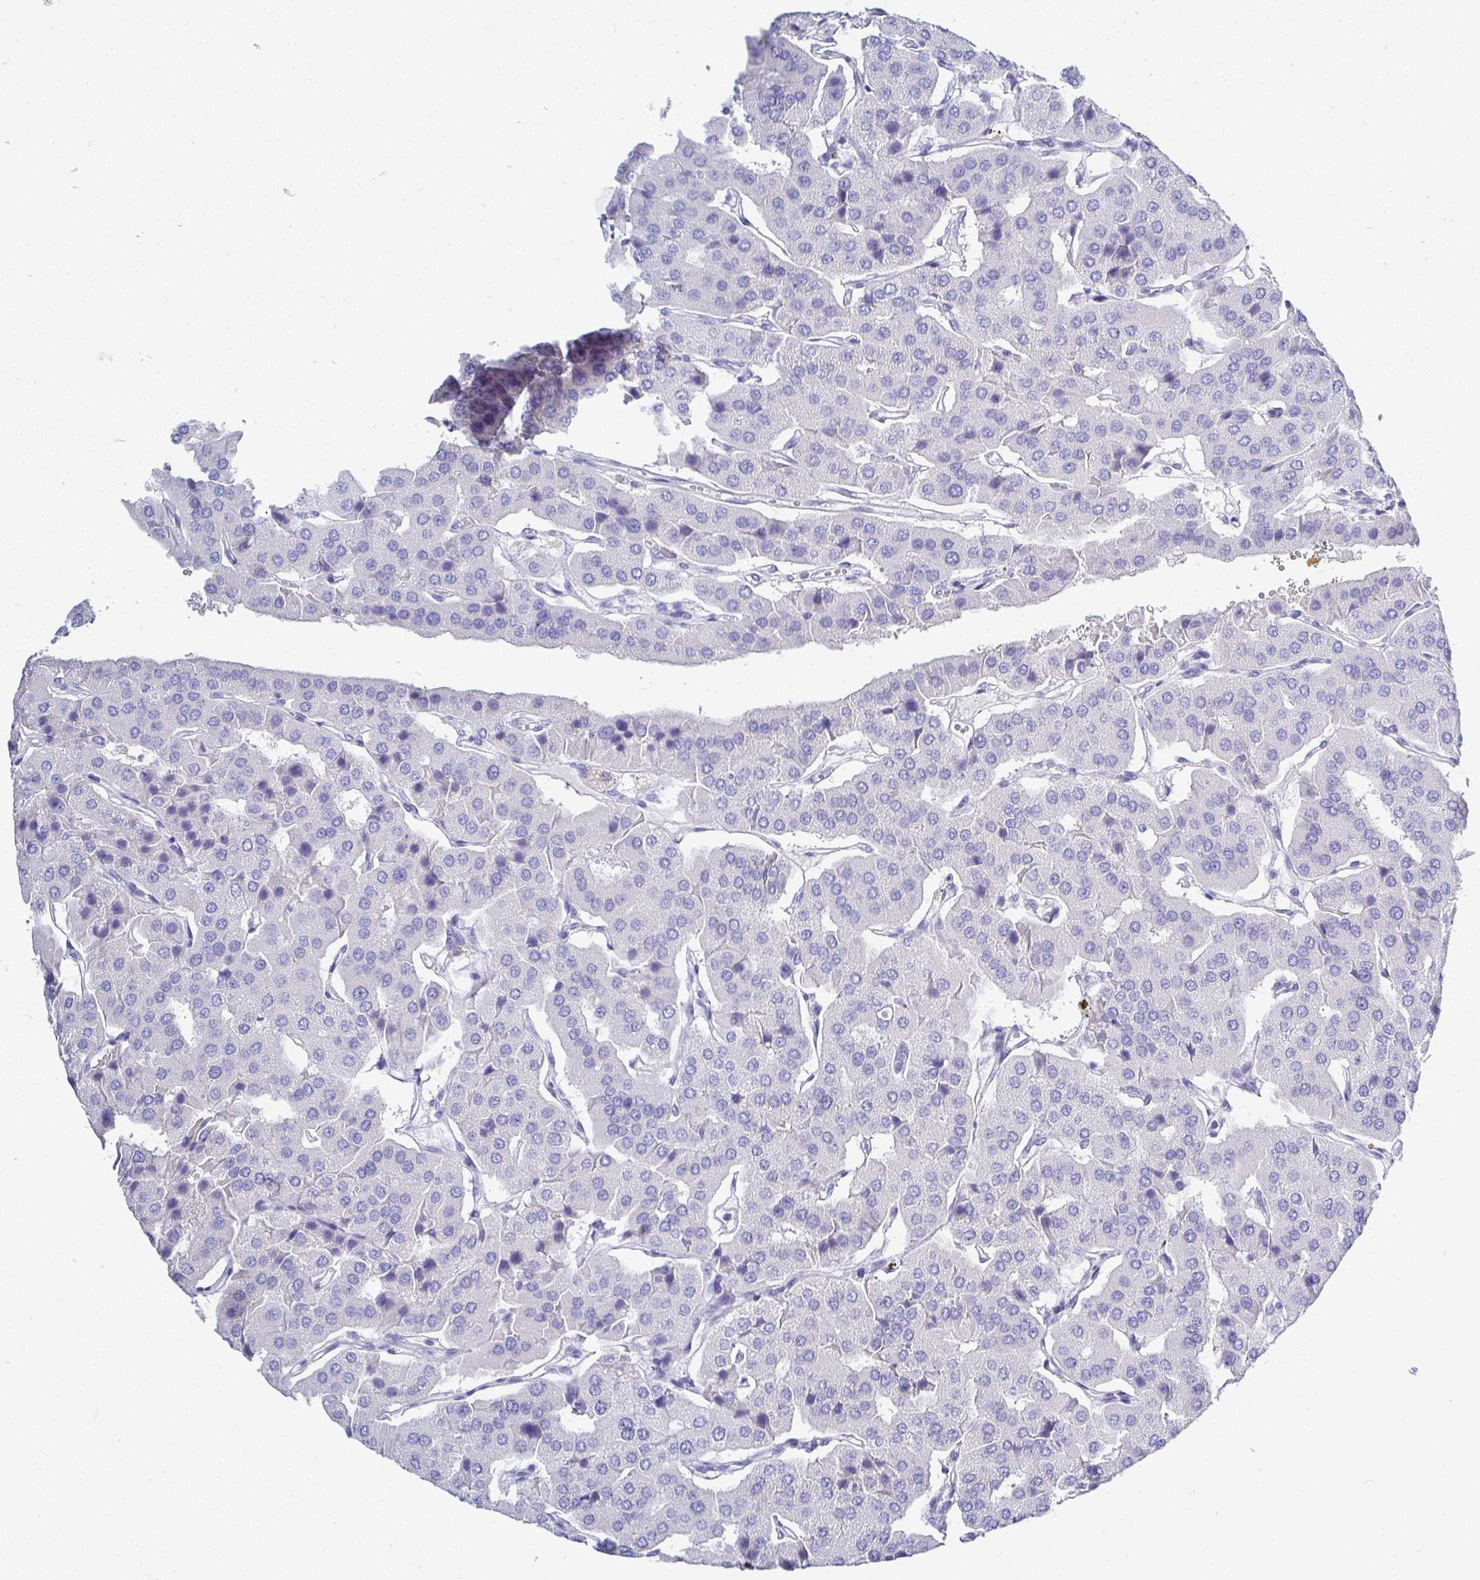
{"staining": {"intensity": "negative", "quantity": "none", "location": "none"}, "tissue": "parathyroid gland", "cell_type": "Glandular cells", "image_type": "normal", "snomed": [{"axis": "morphology", "description": "Normal tissue, NOS"}, {"axis": "morphology", "description": "Adenoma, NOS"}, {"axis": "topography", "description": "Parathyroid gland"}], "caption": "Histopathology image shows no significant protein staining in glandular cells of normal parathyroid gland. (Brightfield microscopy of DAB (3,3'-diaminobenzidine) immunohistochemistry (IHC) at high magnification).", "gene": "TMEM241", "patient": {"sex": "female", "age": 86}}